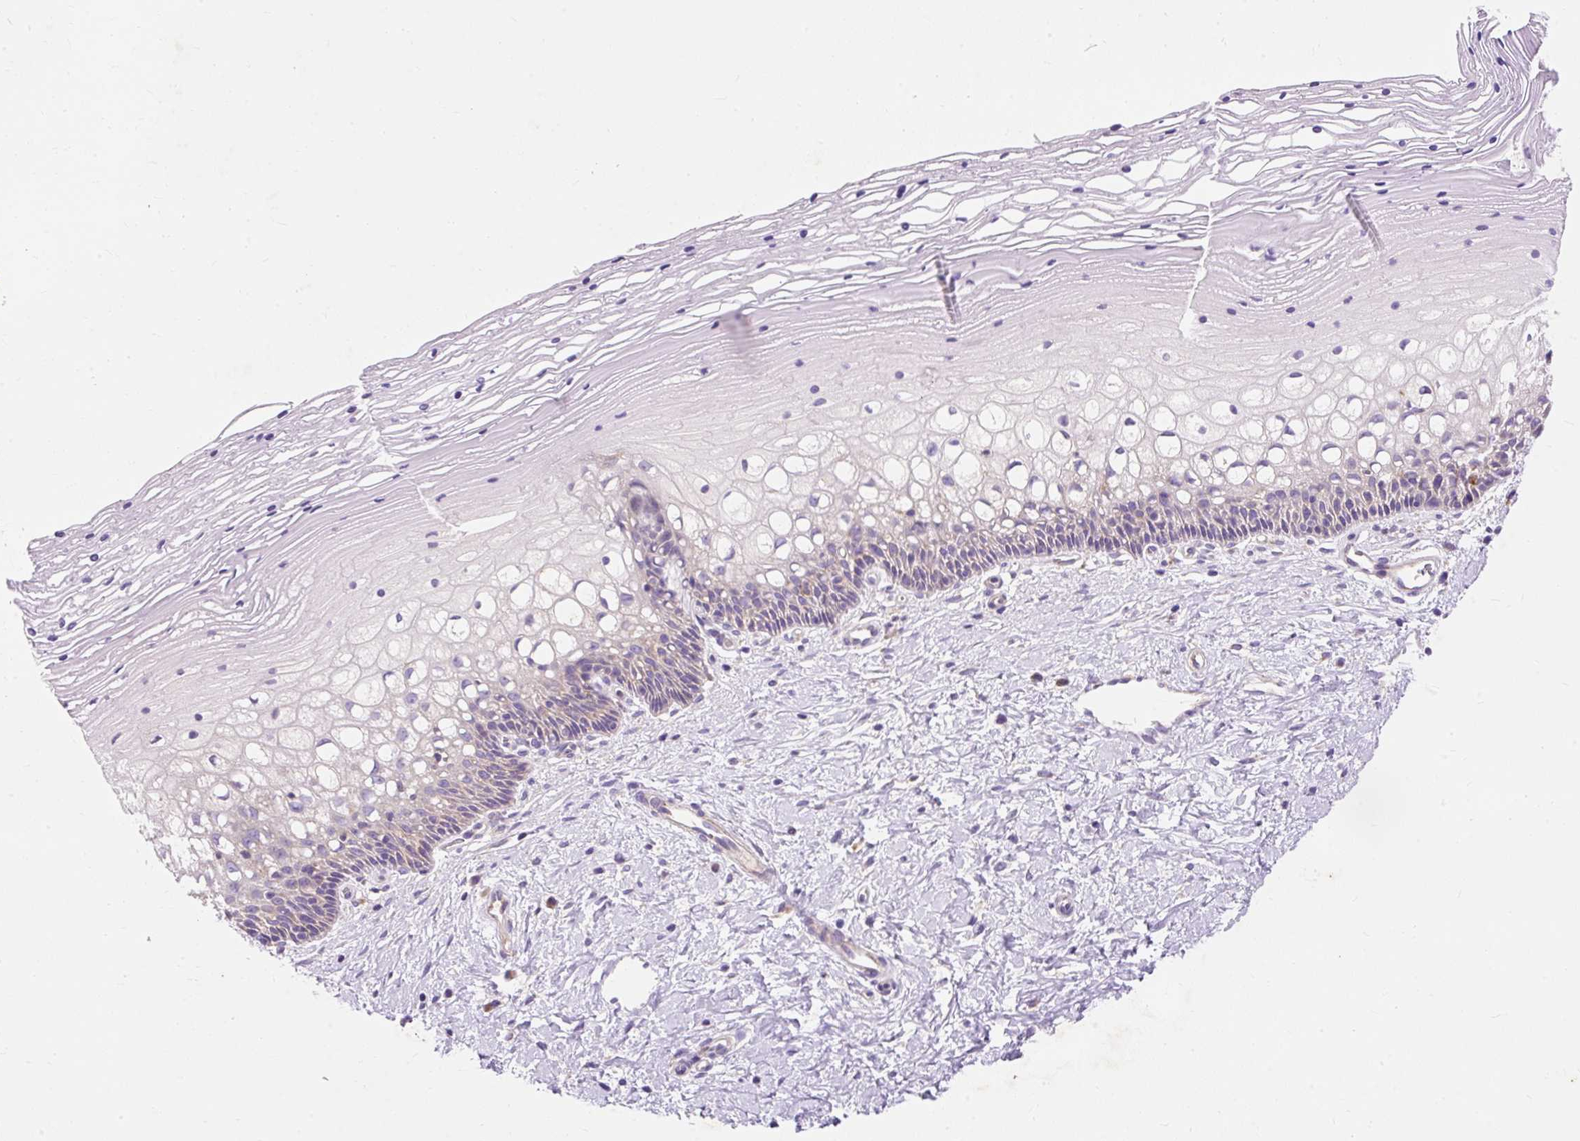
{"staining": {"intensity": "moderate", "quantity": ">75%", "location": "cytoplasmic/membranous"}, "tissue": "cervix", "cell_type": "Glandular cells", "image_type": "normal", "snomed": [{"axis": "morphology", "description": "Normal tissue, NOS"}, {"axis": "topography", "description": "Cervix"}], "caption": "Cervix was stained to show a protein in brown. There is medium levels of moderate cytoplasmic/membranous expression in approximately >75% of glandular cells.", "gene": "OR4K15", "patient": {"sex": "female", "age": 36}}